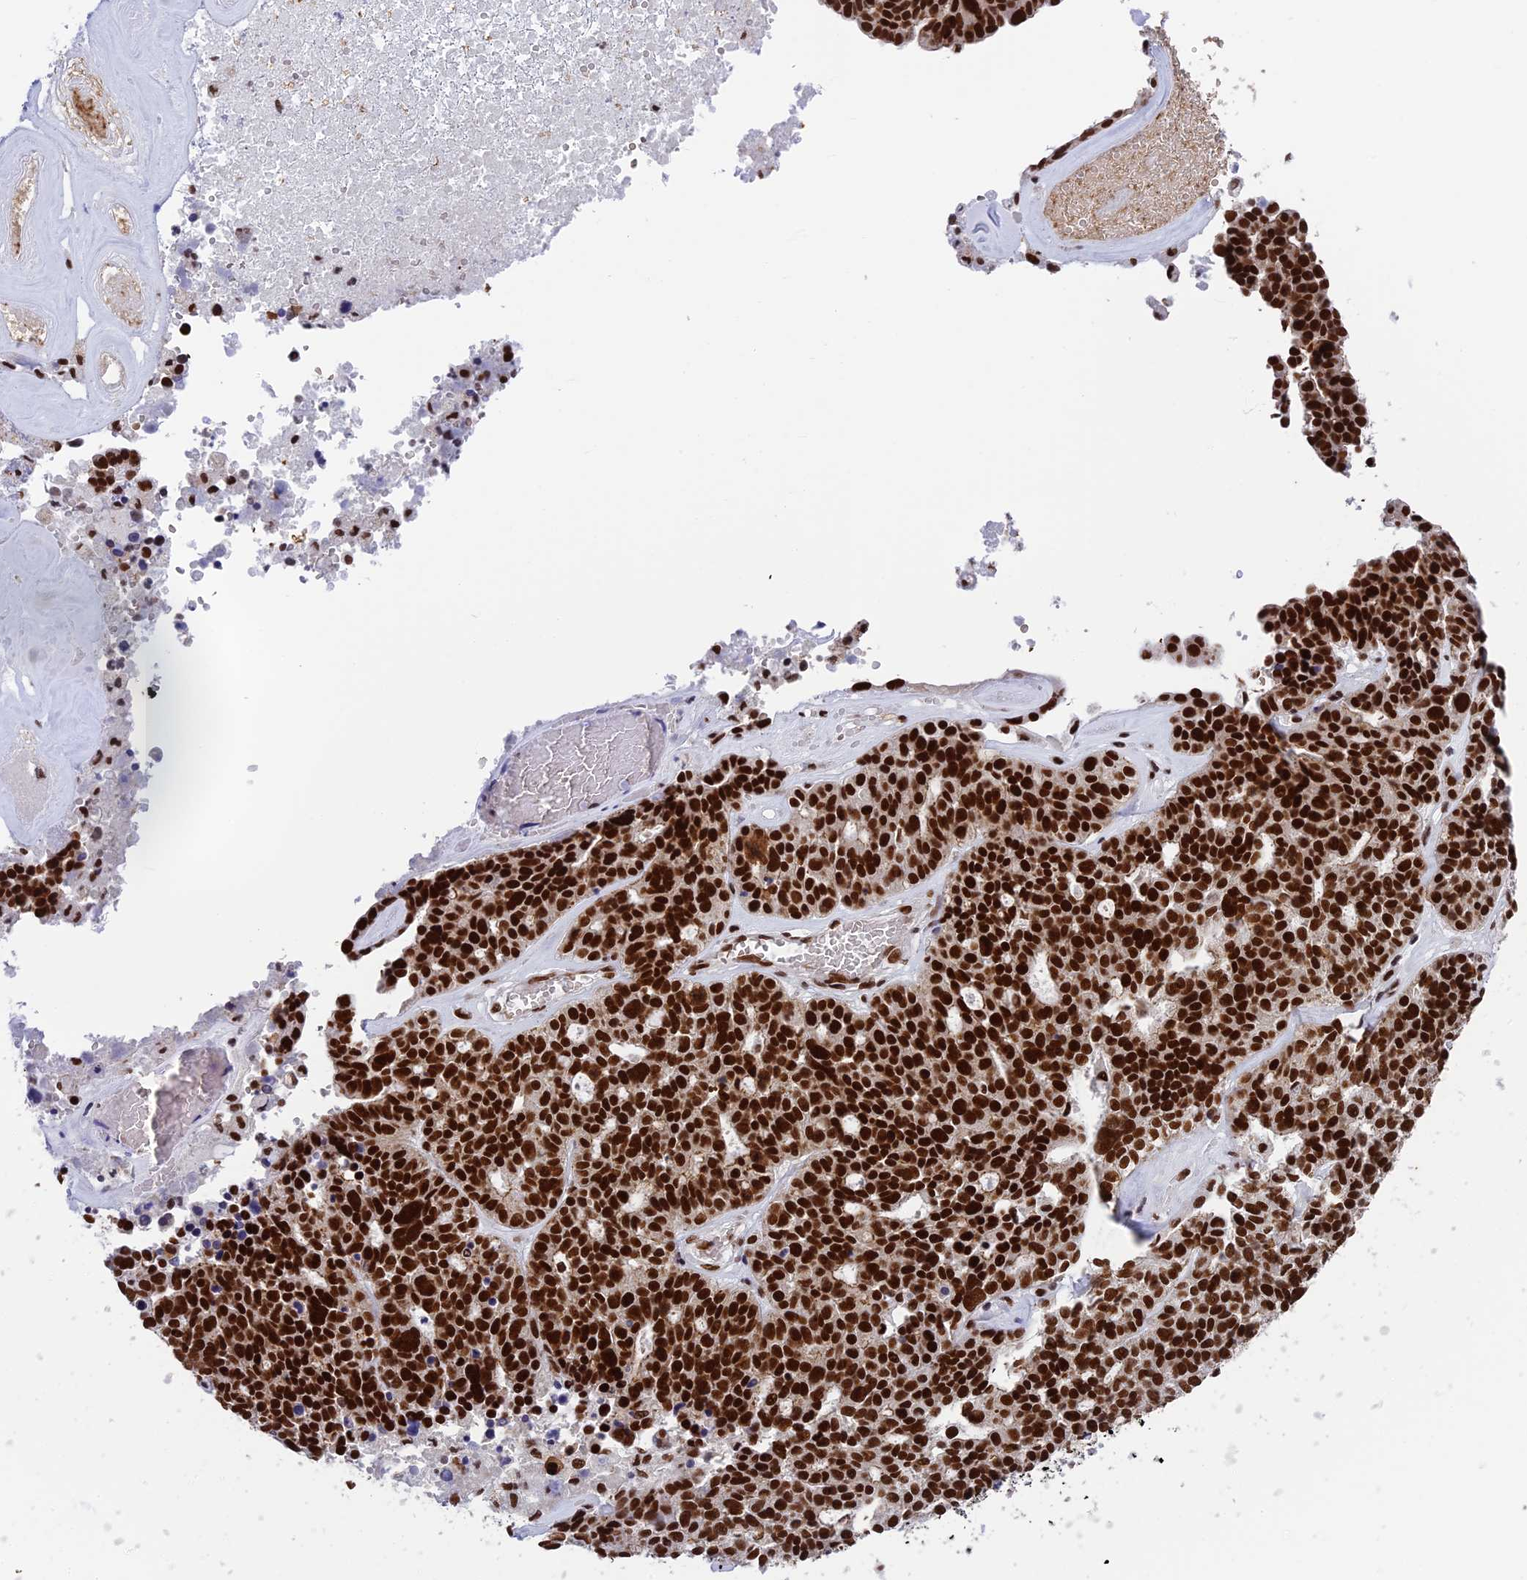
{"staining": {"intensity": "strong", "quantity": ">75%", "location": "nuclear"}, "tissue": "ovarian cancer", "cell_type": "Tumor cells", "image_type": "cancer", "snomed": [{"axis": "morphology", "description": "Cystadenocarcinoma, serous, NOS"}, {"axis": "topography", "description": "Ovary"}], "caption": "Approximately >75% of tumor cells in human serous cystadenocarcinoma (ovarian) display strong nuclear protein expression as visualized by brown immunohistochemical staining.", "gene": "EEF1AKMT3", "patient": {"sex": "female", "age": 59}}